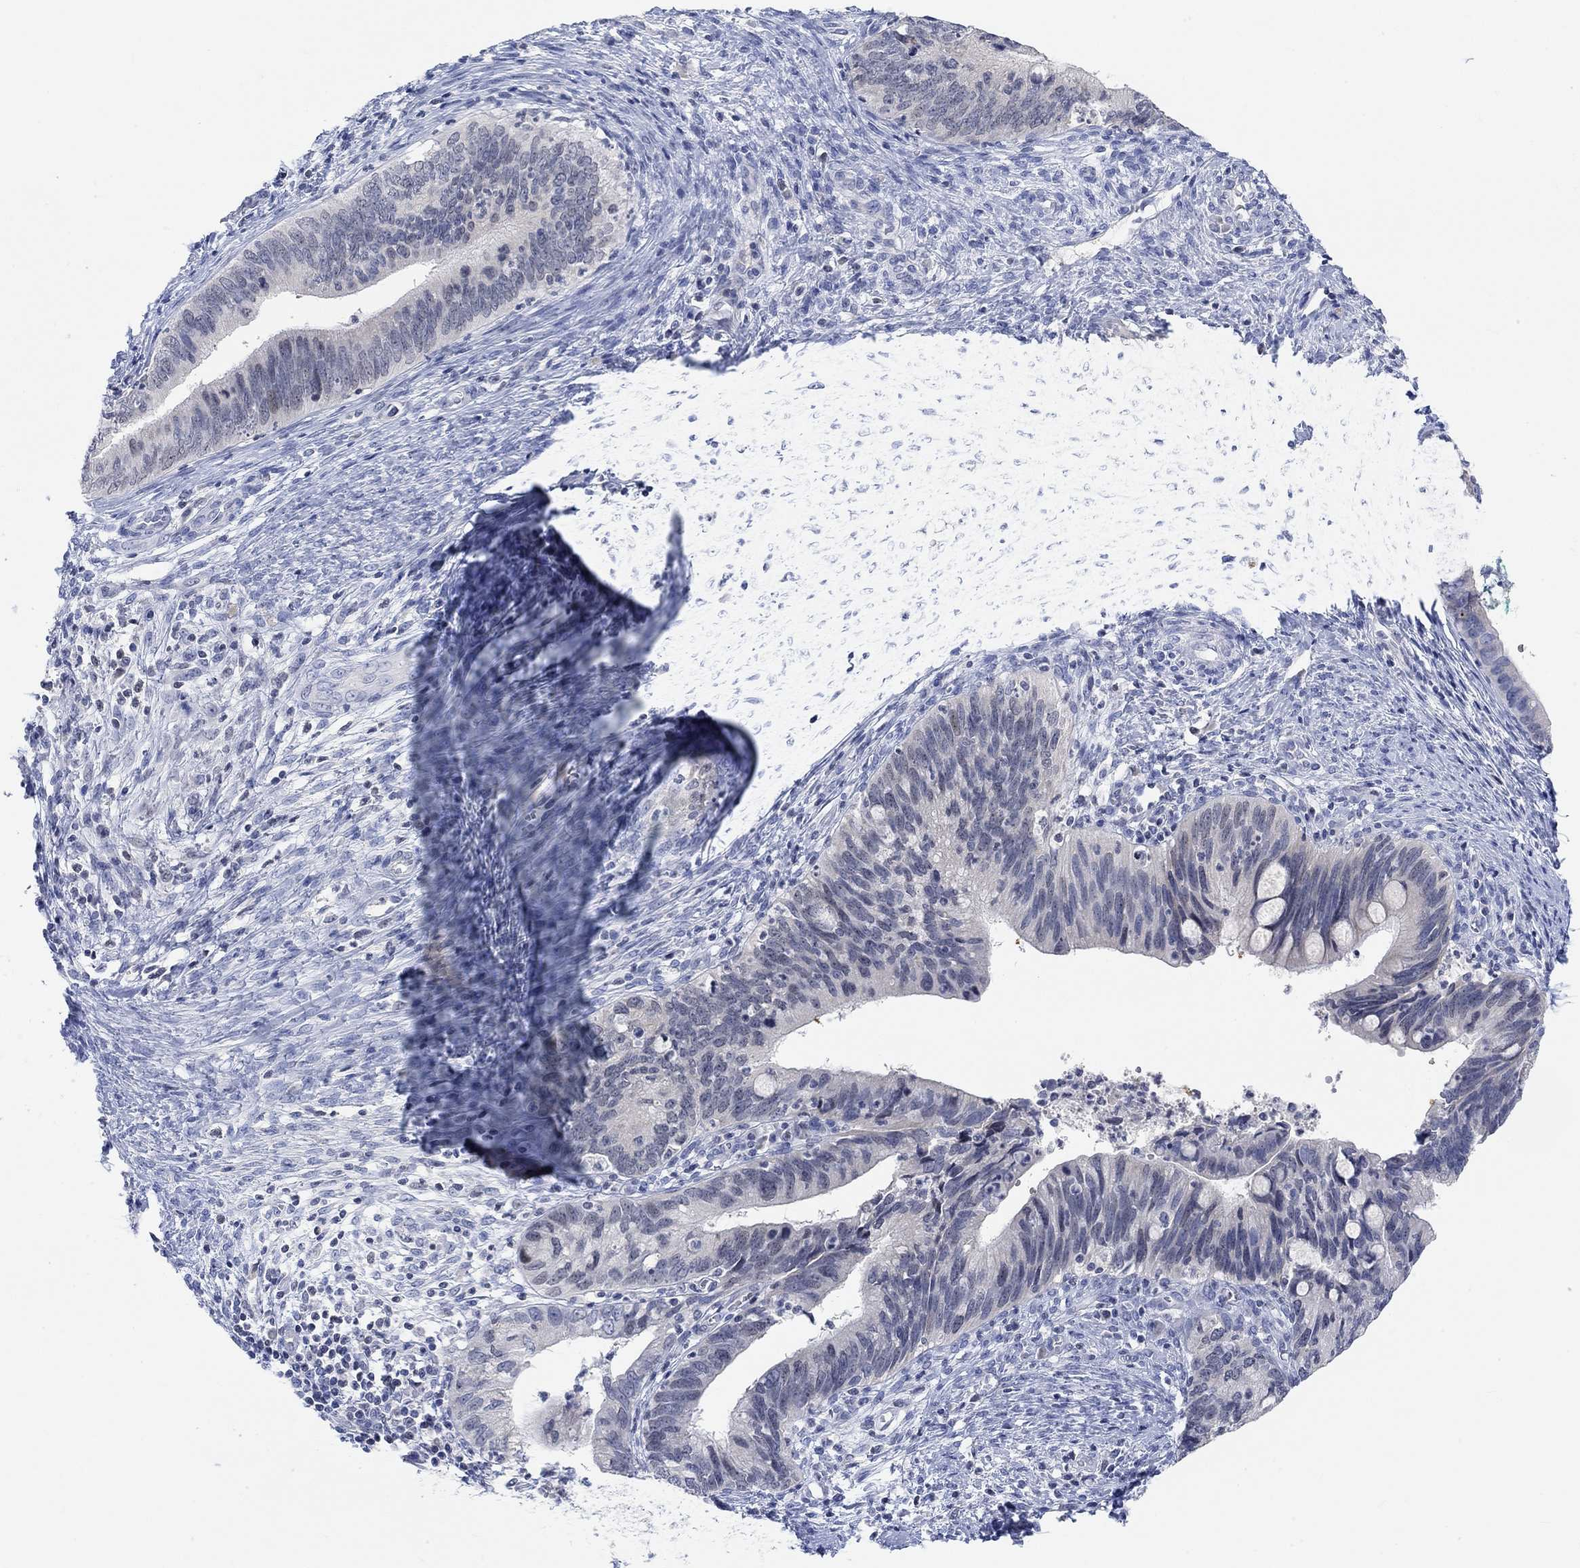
{"staining": {"intensity": "negative", "quantity": "none", "location": "none"}, "tissue": "cervical cancer", "cell_type": "Tumor cells", "image_type": "cancer", "snomed": [{"axis": "morphology", "description": "Adenocarcinoma, NOS"}, {"axis": "topography", "description": "Cervix"}], "caption": "High power microscopy micrograph of an immunohistochemistry image of cervical cancer (adenocarcinoma), revealing no significant positivity in tumor cells.", "gene": "ATP6V1E2", "patient": {"sex": "female", "age": 42}}